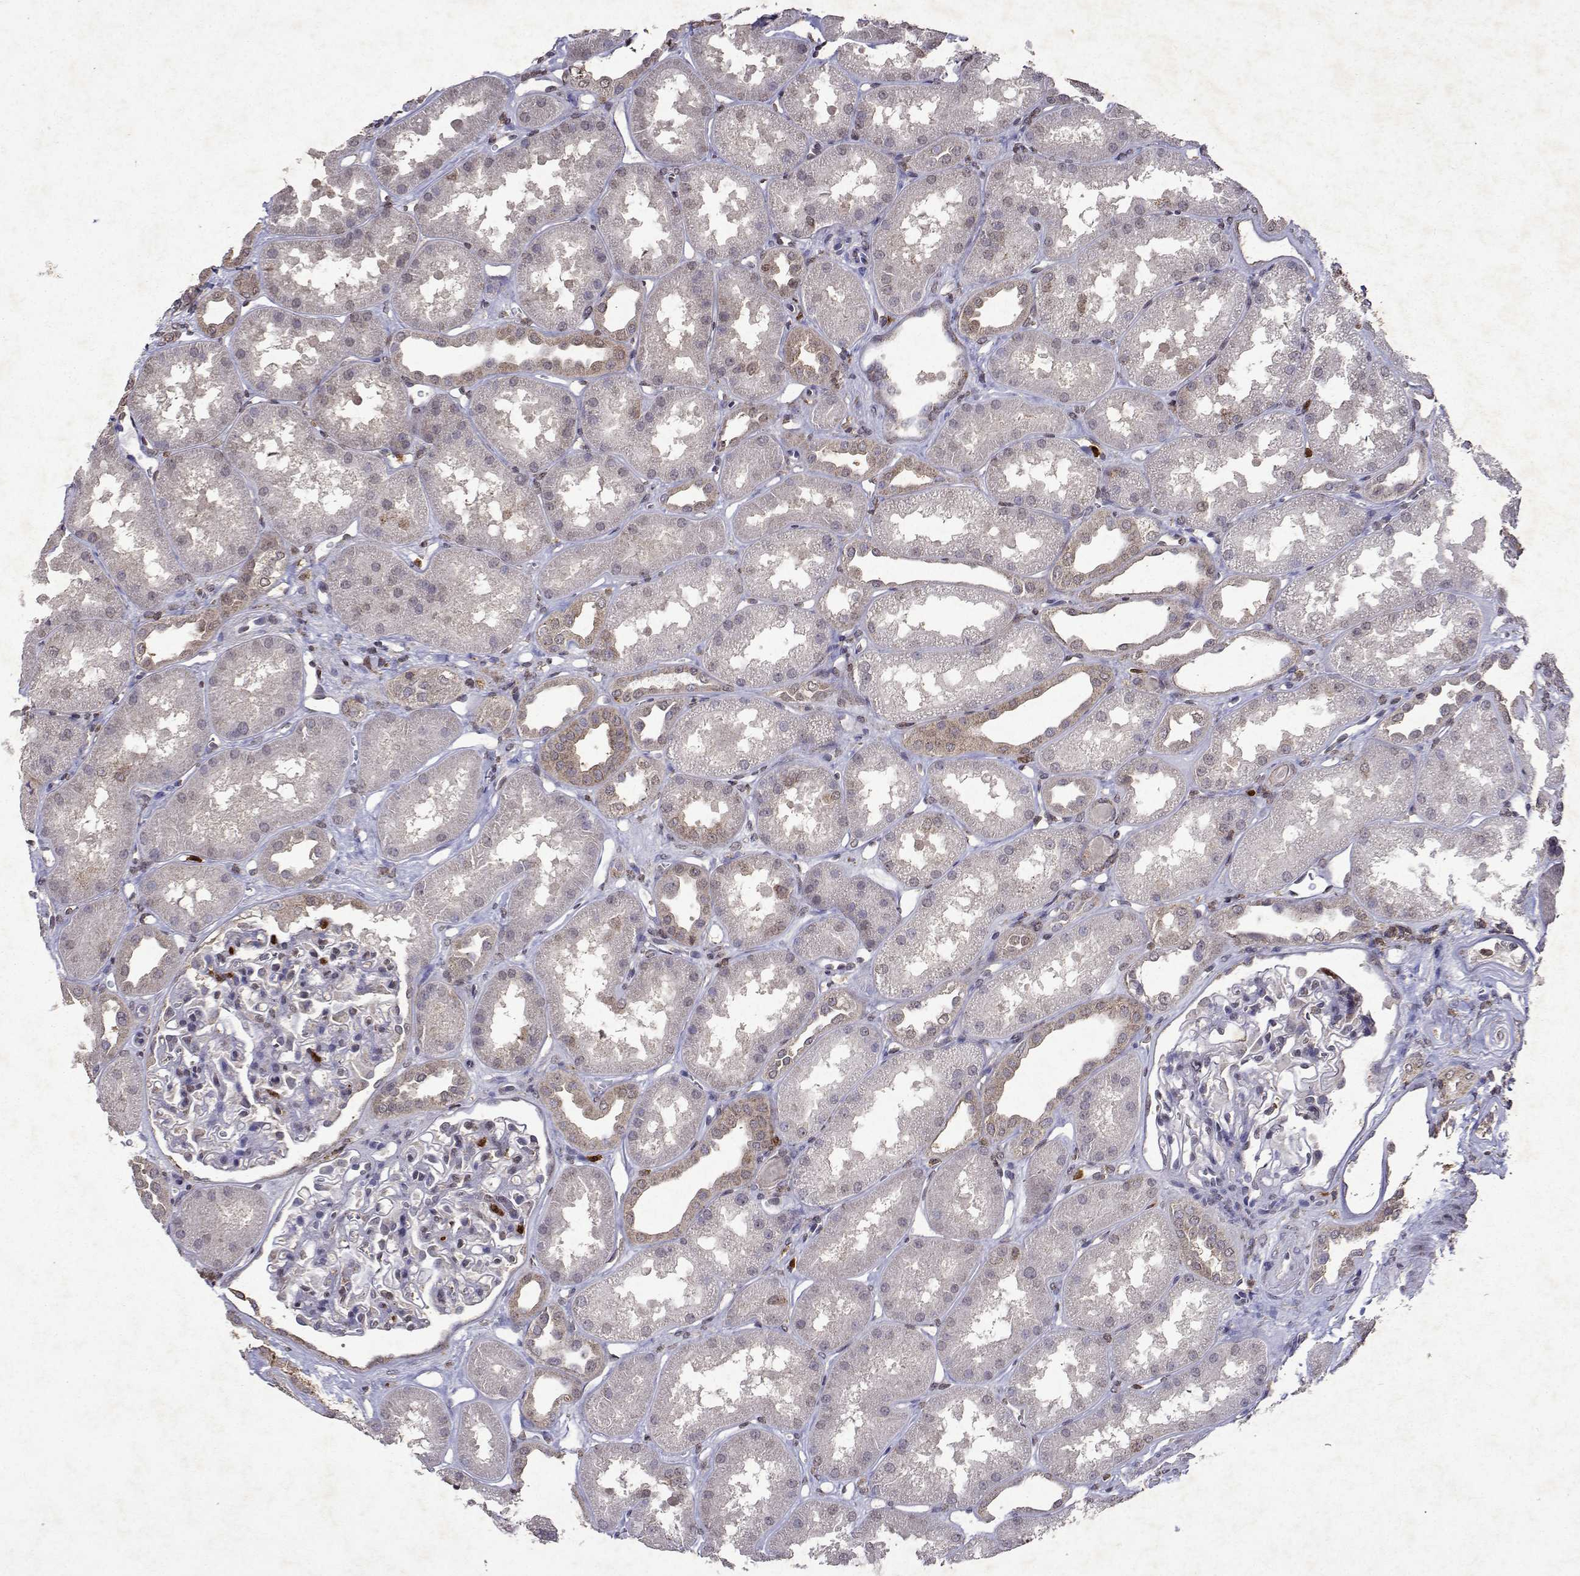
{"staining": {"intensity": "negative", "quantity": "none", "location": "none"}, "tissue": "kidney", "cell_type": "Cells in glomeruli", "image_type": "normal", "snomed": [{"axis": "morphology", "description": "Normal tissue, NOS"}, {"axis": "topography", "description": "Kidney"}], "caption": "Immunohistochemistry micrograph of benign kidney: kidney stained with DAB (3,3'-diaminobenzidine) shows no significant protein staining in cells in glomeruli.", "gene": "APAF1", "patient": {"sex": "male", "age": 61}}